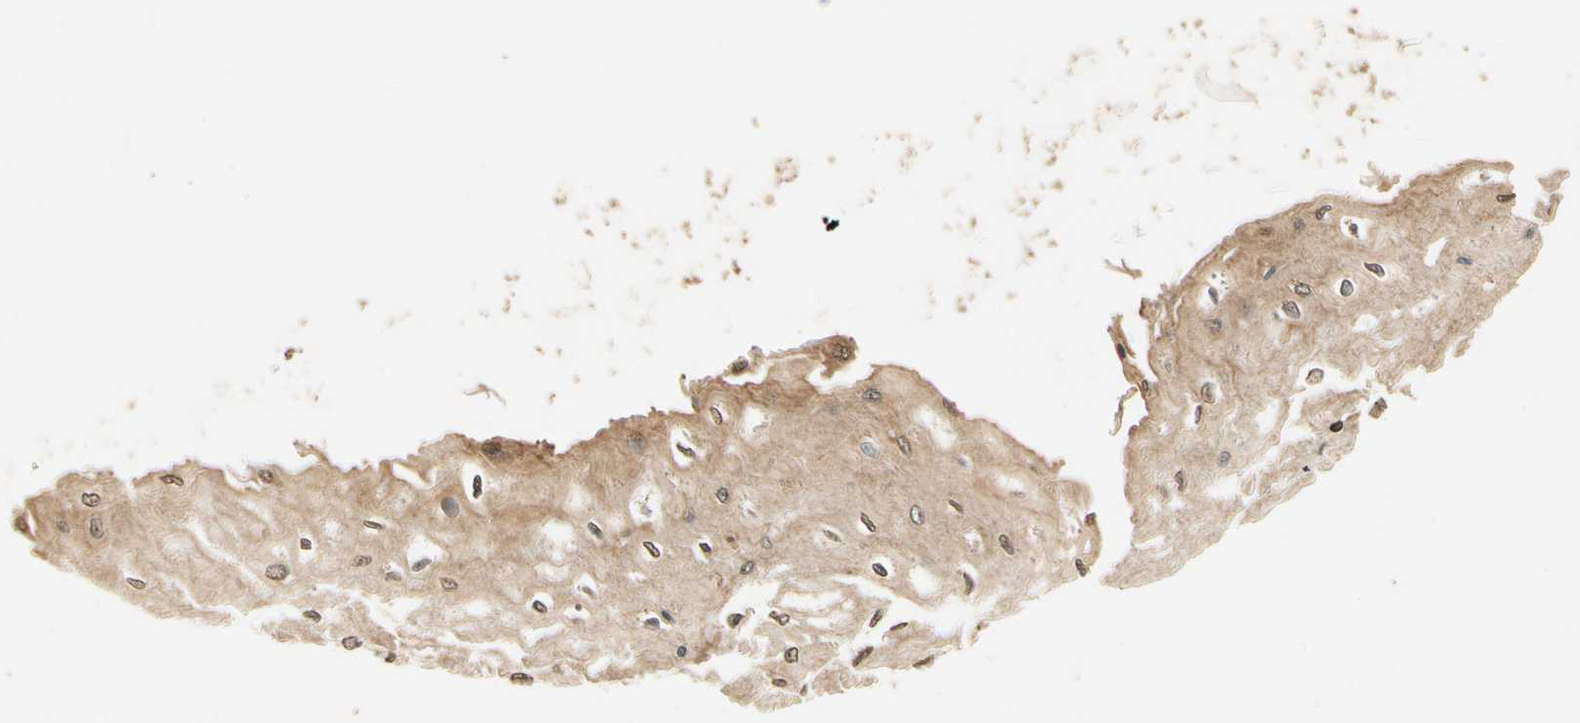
{"staining": {"intensity": "moderate", "quantity": ">75%", "location": "cytoplasmic/membranous,nuclear"}, "tissue": "esophagus", "cell_type": "Squamous epithelial cells", "image_type": "normal", "snomed": [{"axis": "morphology", "description": "Normal tissue, NOS"}, {"axis": "topography", "description": "Esophagus"}], "caption": "Immunohistochemistry (IHC) staining of unremarkable esophagus, which displays medium levels of moderate cytoplasmic/membranous,nuclear expression in about >75% of squamous epithelial cells indicating moderate cytoplasmic/membranous,nuclear protein staining. The staining was performed using DAB (3,3'-diaminobenzidine) (brown) for protein detection and nuclei were counterstained in hematoxylin (blue).", "gene": "RFFL", "patient": {"sex": "female", "age": 72}}